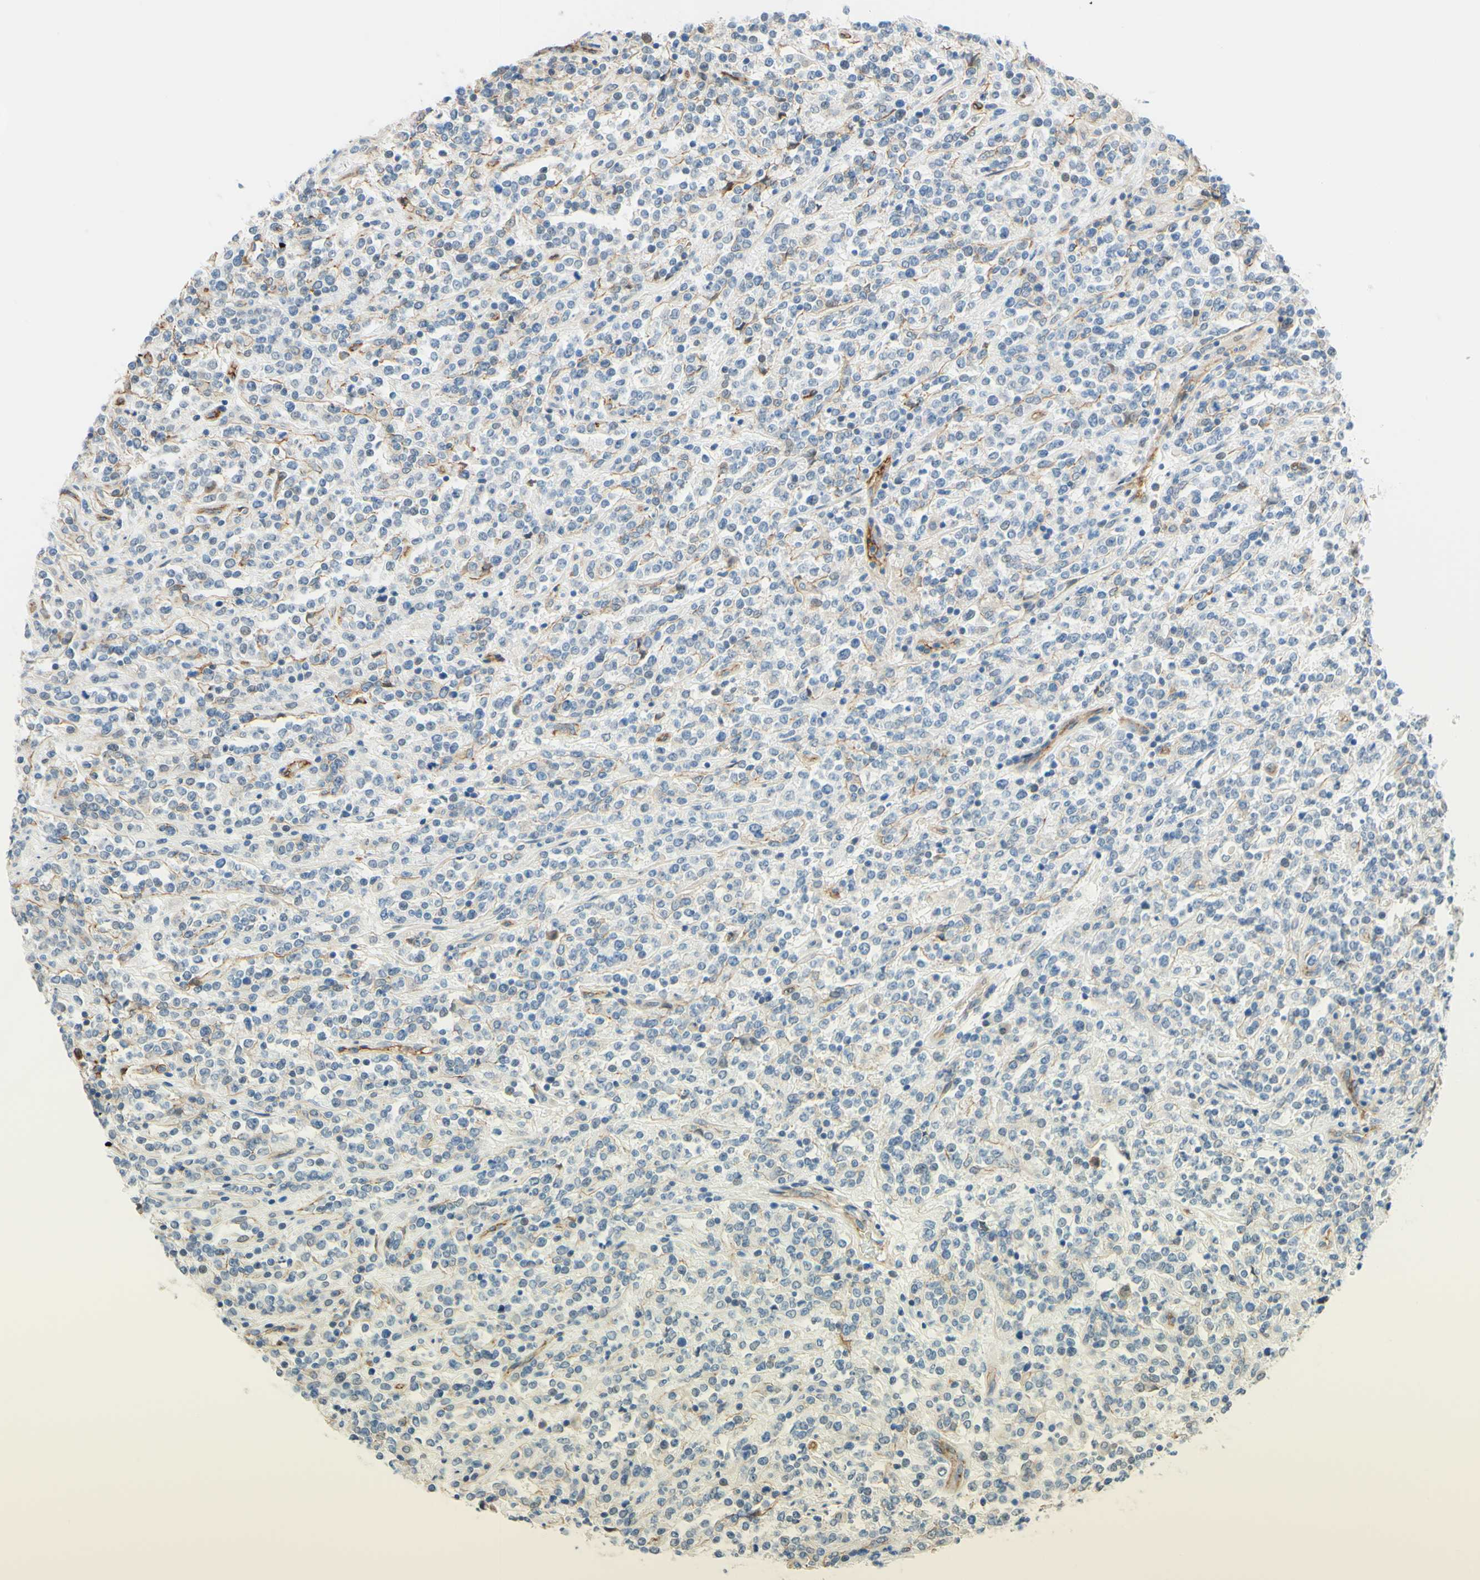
{"staining": {"intensity": "negative", "quantity": "none", "location": "none"}, "tissue": "lymphoma", "cell_type": "Tumor cells", "image_type": "cancer", "snomed": [{"axis": "morphology", "description": "Malignant lymphoma, non-Hodgkin's type, High grade"}, {"axis": "topography", "description": "Soft tissue"}], "caption": "The histopathology image shows no significant positivity in tumor cells of lymphoma.", "gene": "TREM2", "patient": {"sex": "male", "age": 18}}